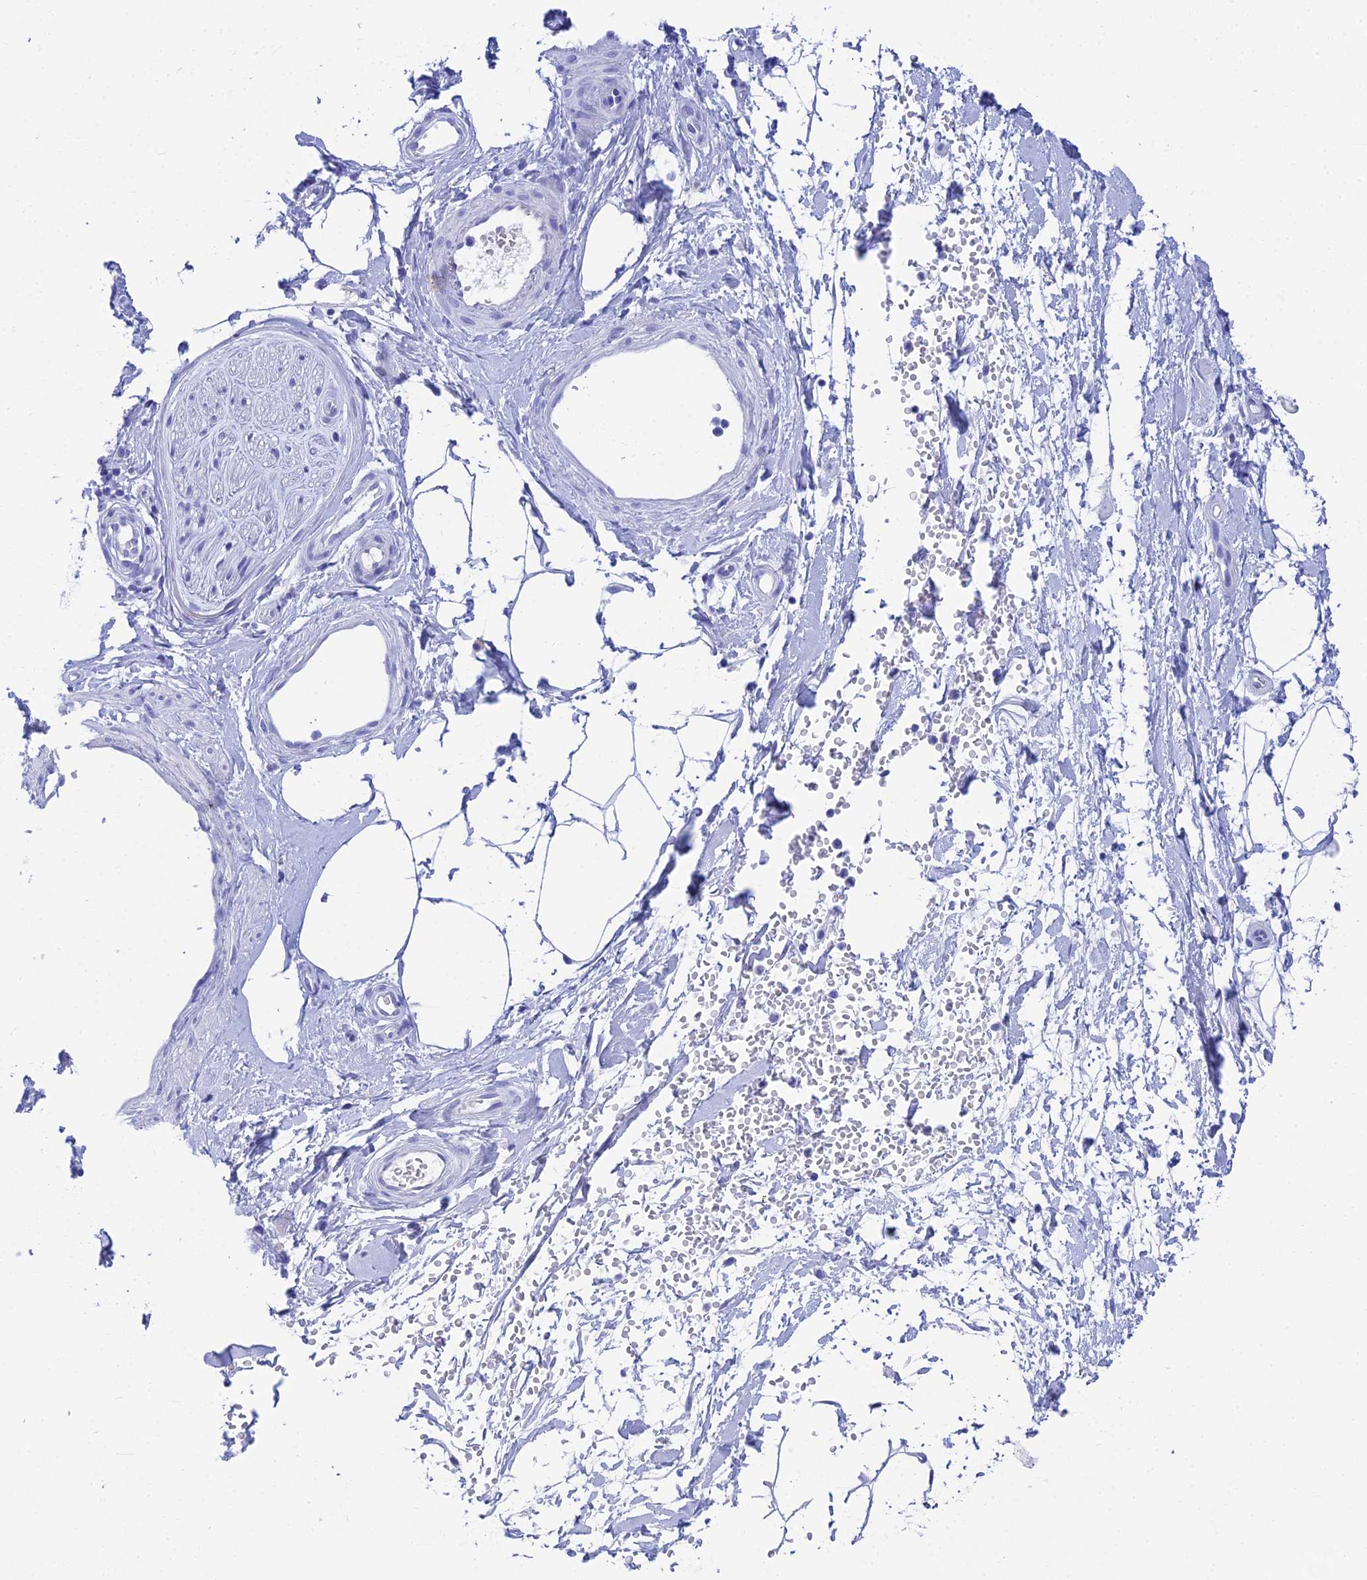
{"staining": {"intensity": "negative", "quantity": "none", "location": "none"}, "tissue": "adipose tissue", "cell_type": "Adipocytes", "image_type": "normal", "snomed": [{"axis": "morphology", "description": "Normal tissue, NOS"}, {"axis": "topography", "description": "Soft tissue"}, {"axis": "topography", "description": "Adipose tissue"}, {"axis": "topography", "description": "Vascular tissue"}, {"axis": "topography", "description": "Peripheral nerve tissue"}], "caption": "IHC histopathology image of normal adipose tissue stained for a protein (brown), which displays no expression in adipocytes. Brightfield microscopy of immunohistochemistry stained with DAB (3,3'-diaminobenzidine) (brown) and hematoxylin (blue), captured at high magnification.", "gene": "REG1A", "patient": {"sex": "male", "age": 74}}